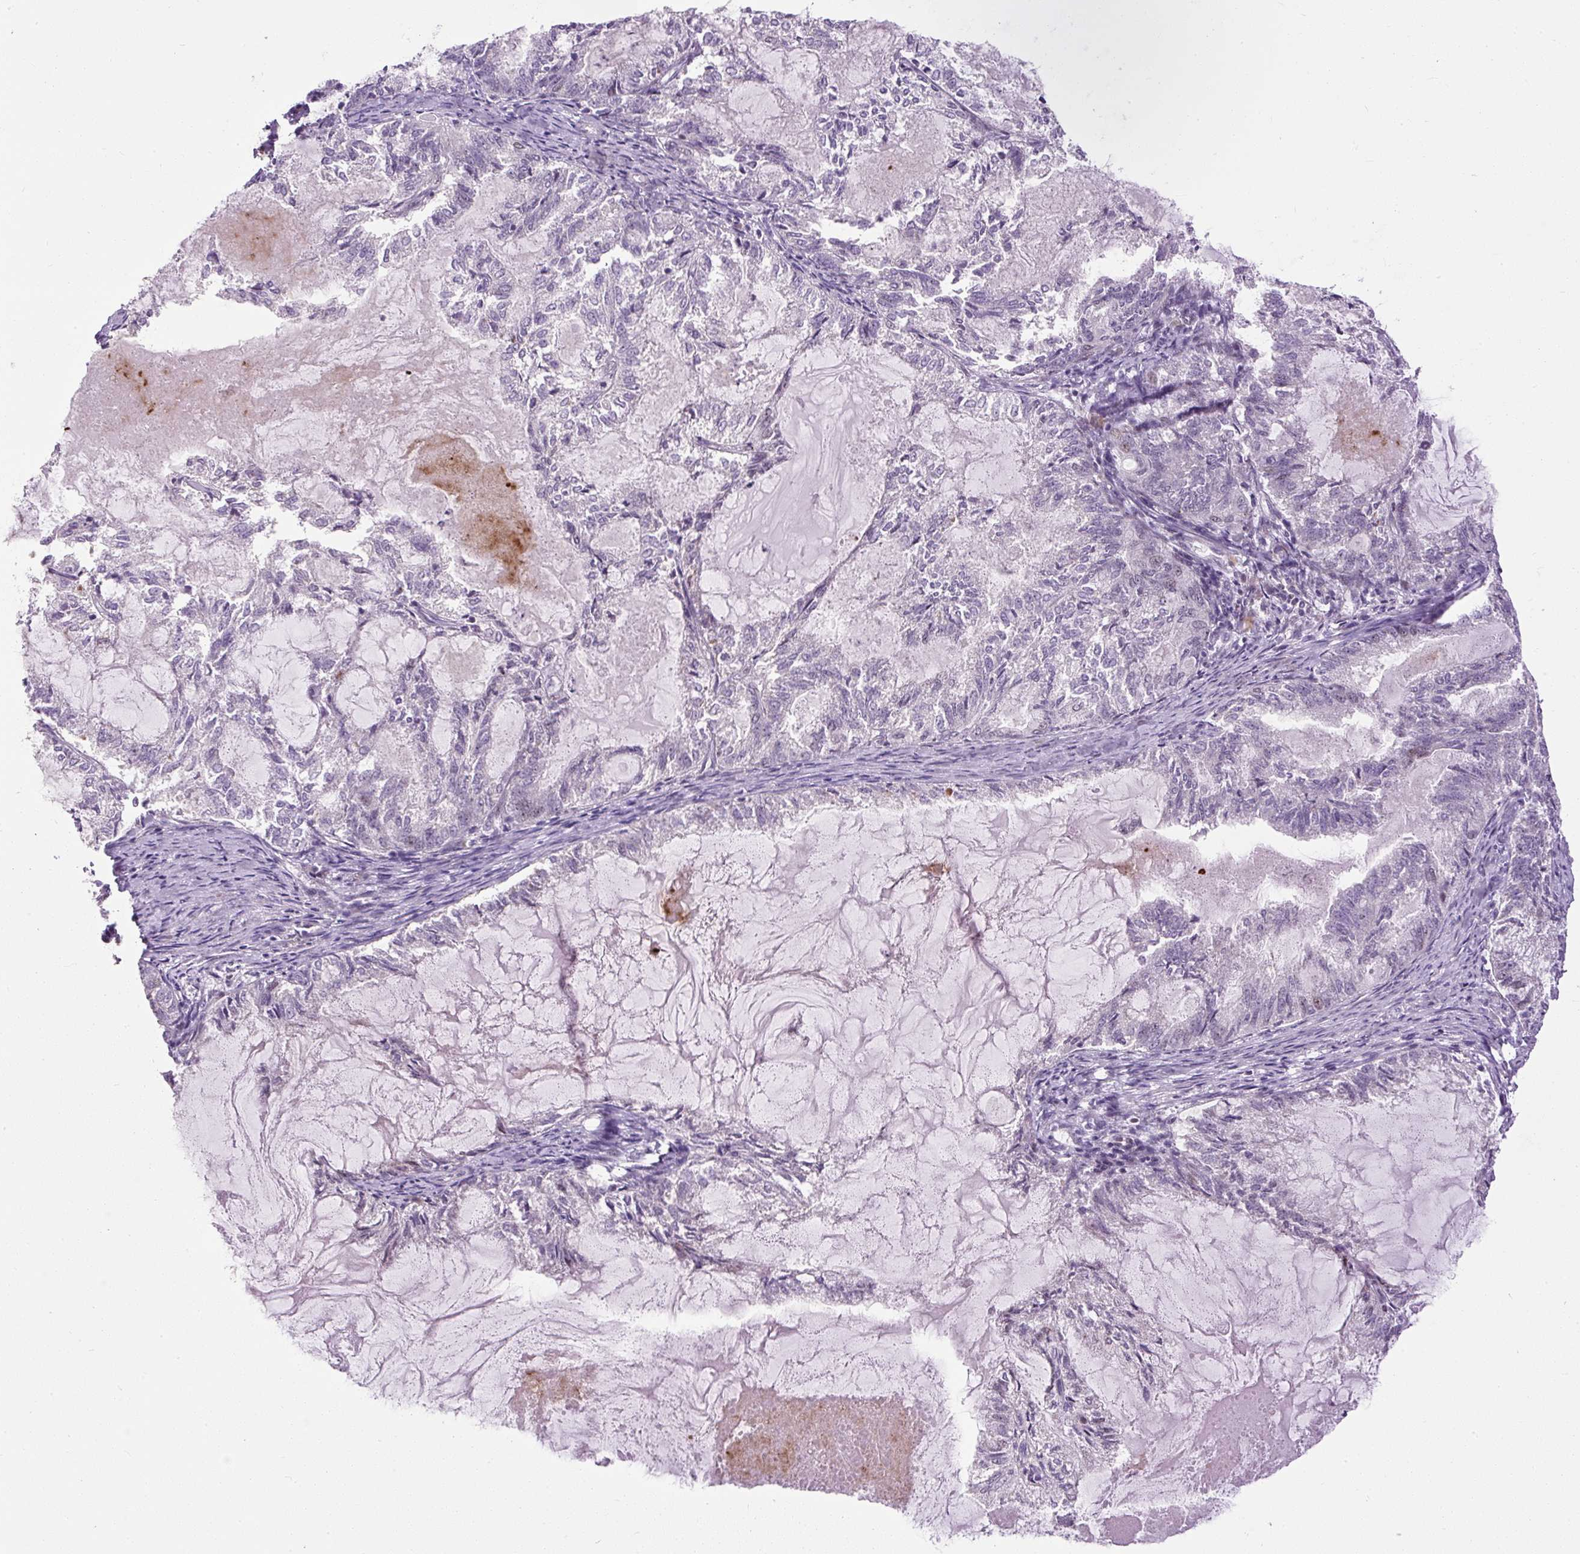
{"staining": {"intensity": "moderate", "quantity": "25%-75%", "location": "nuclear"}, "tissue": "endometrial cancer", "cell_type": "Tumor cells", "image_type": "cancer", "snomed": [{"axis": "morphology", "description": "Adenocarcinoma, NOS"}, {"axis": "topography", "description": "Endometrium"}], "caption": "Immunohistochemical staining of human endometrial cancer shows moderate nuclear protein positivity in about 25%-75% of tumor cells.", "gene": "ARHGEF18", "patient": {"sex": "female", "age": 86}}